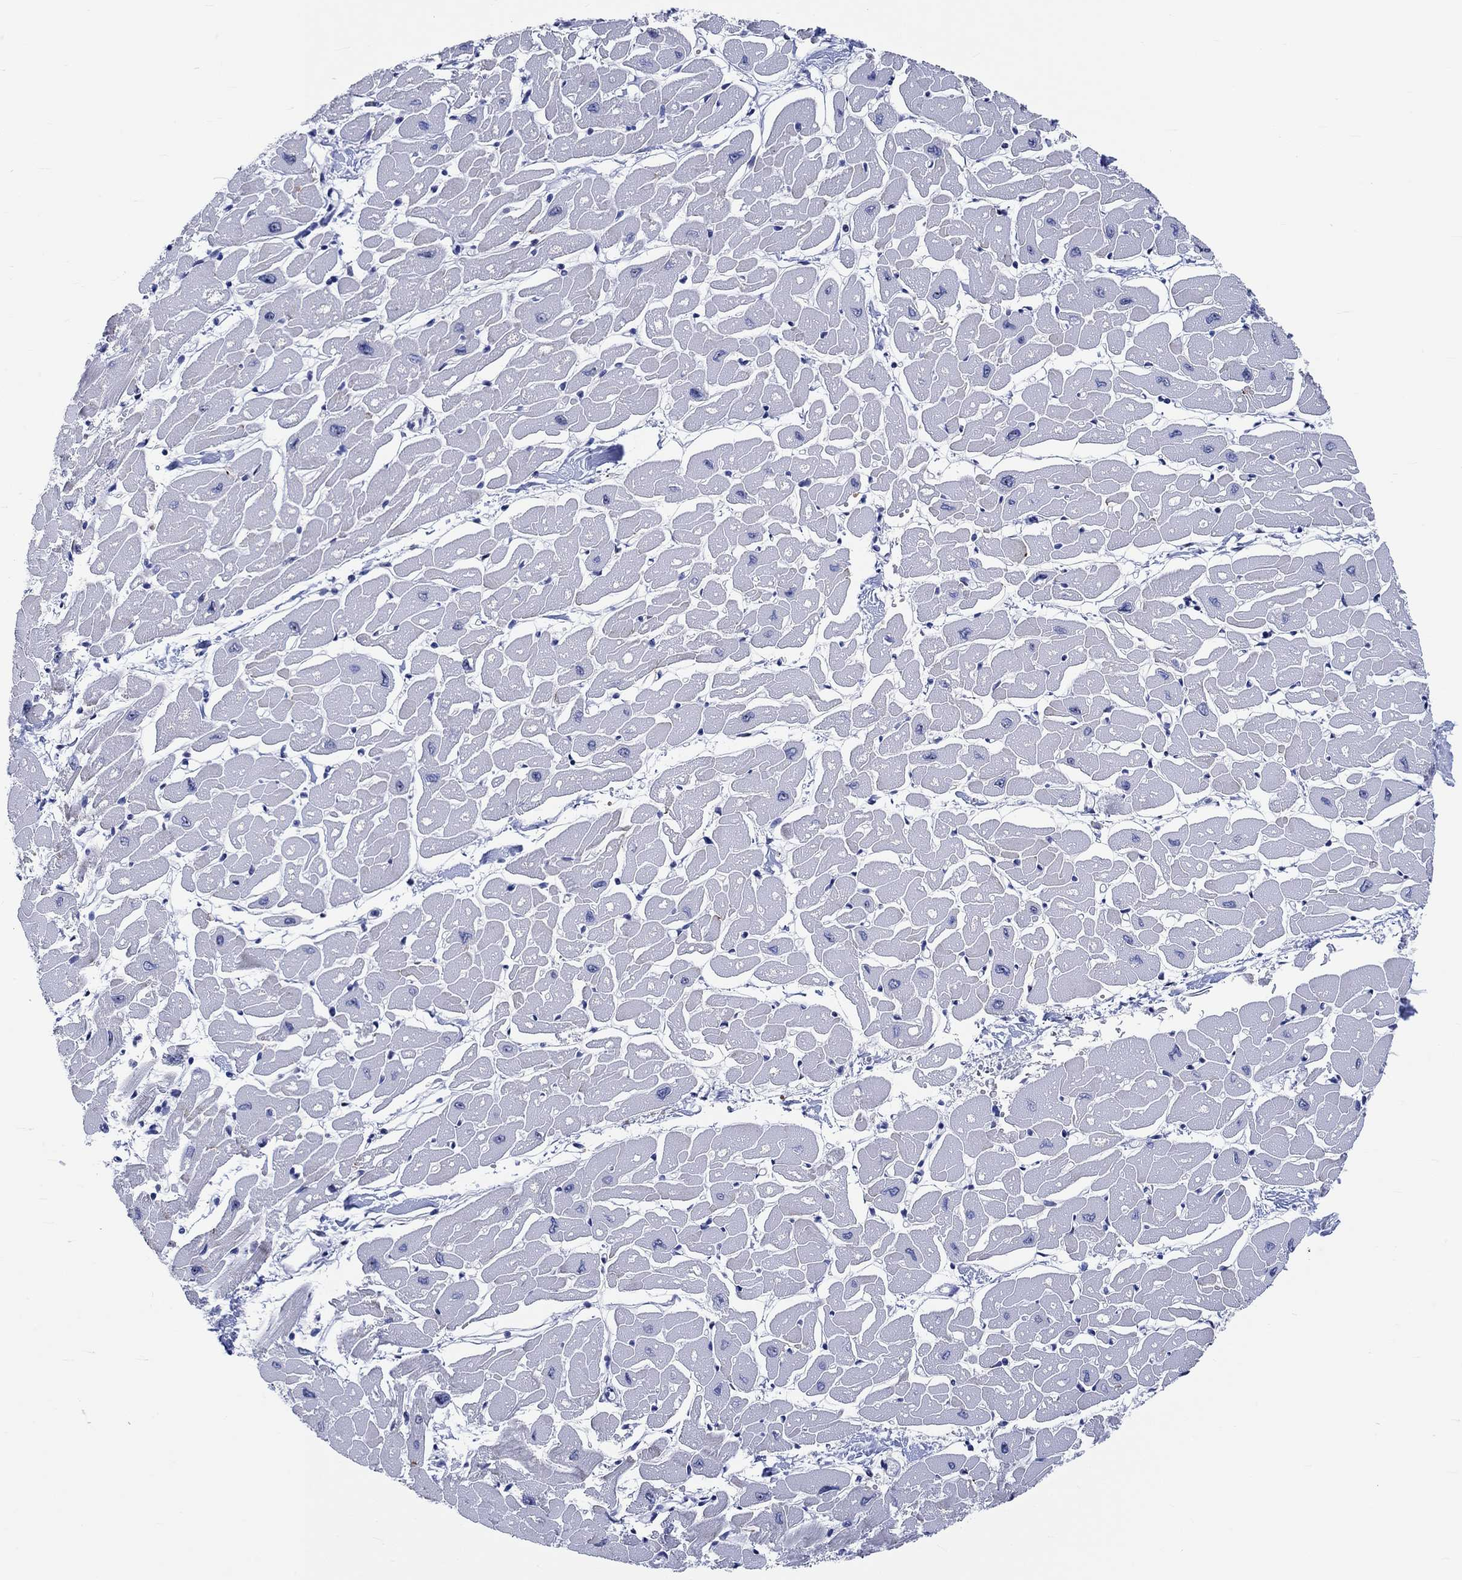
{"staining": {"intensity": "negative", "quantity": "none", "location": "none"}, "tissue": "heart muscle", "cell_type": "Cardiomyocytes", "image_type": "normal", "snomed": [{"axis": "morphology", "description": "Normal tissue, NOS"}, {"axis": "topography", "description": "Heart"}], "caption": "Cardiomyocytes show no significant expression in unremarkable heart muscle.", "gene": "ZNF446", "patient": {"sex": "male", "age": 57}}